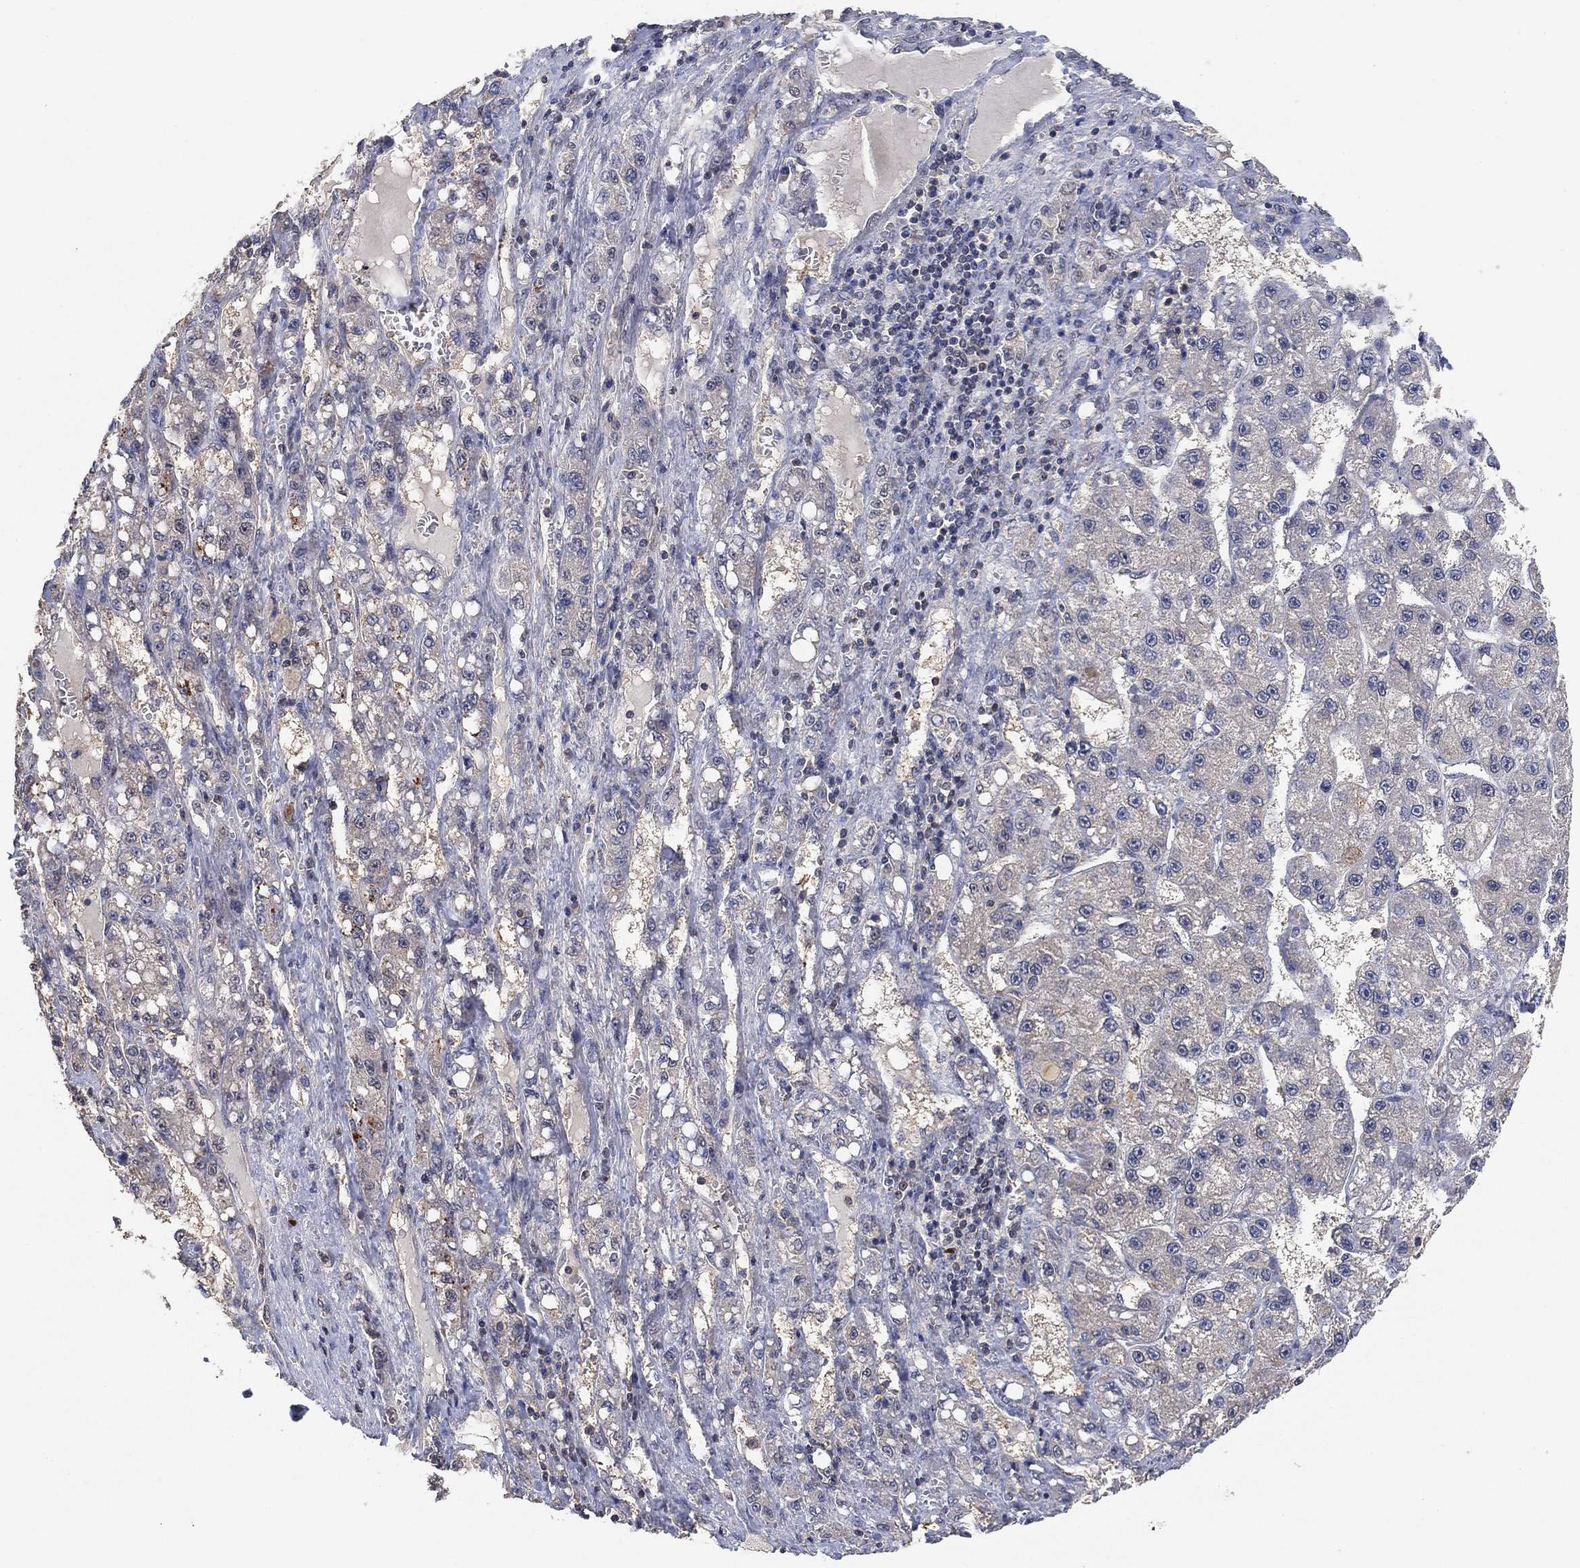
{"staining": {"intensity": "negative", "quantity": "none", "location": "none"}, "tissue": "liver cancer", "cell_type": "Tumor cells", "image_type": "cancer", "snomed": [{"axis": "morphology", "description": "Carcinoma, Hepatocellular, NOS"}, {"axis": "topography", "description": "Liver"}], "caption": "IHC of human hepatocellular carcinoma (liver) exhibits no staining in tumor cells.", "gene": "CCDC43", "patient": {"sex": "female", "age": 65}}